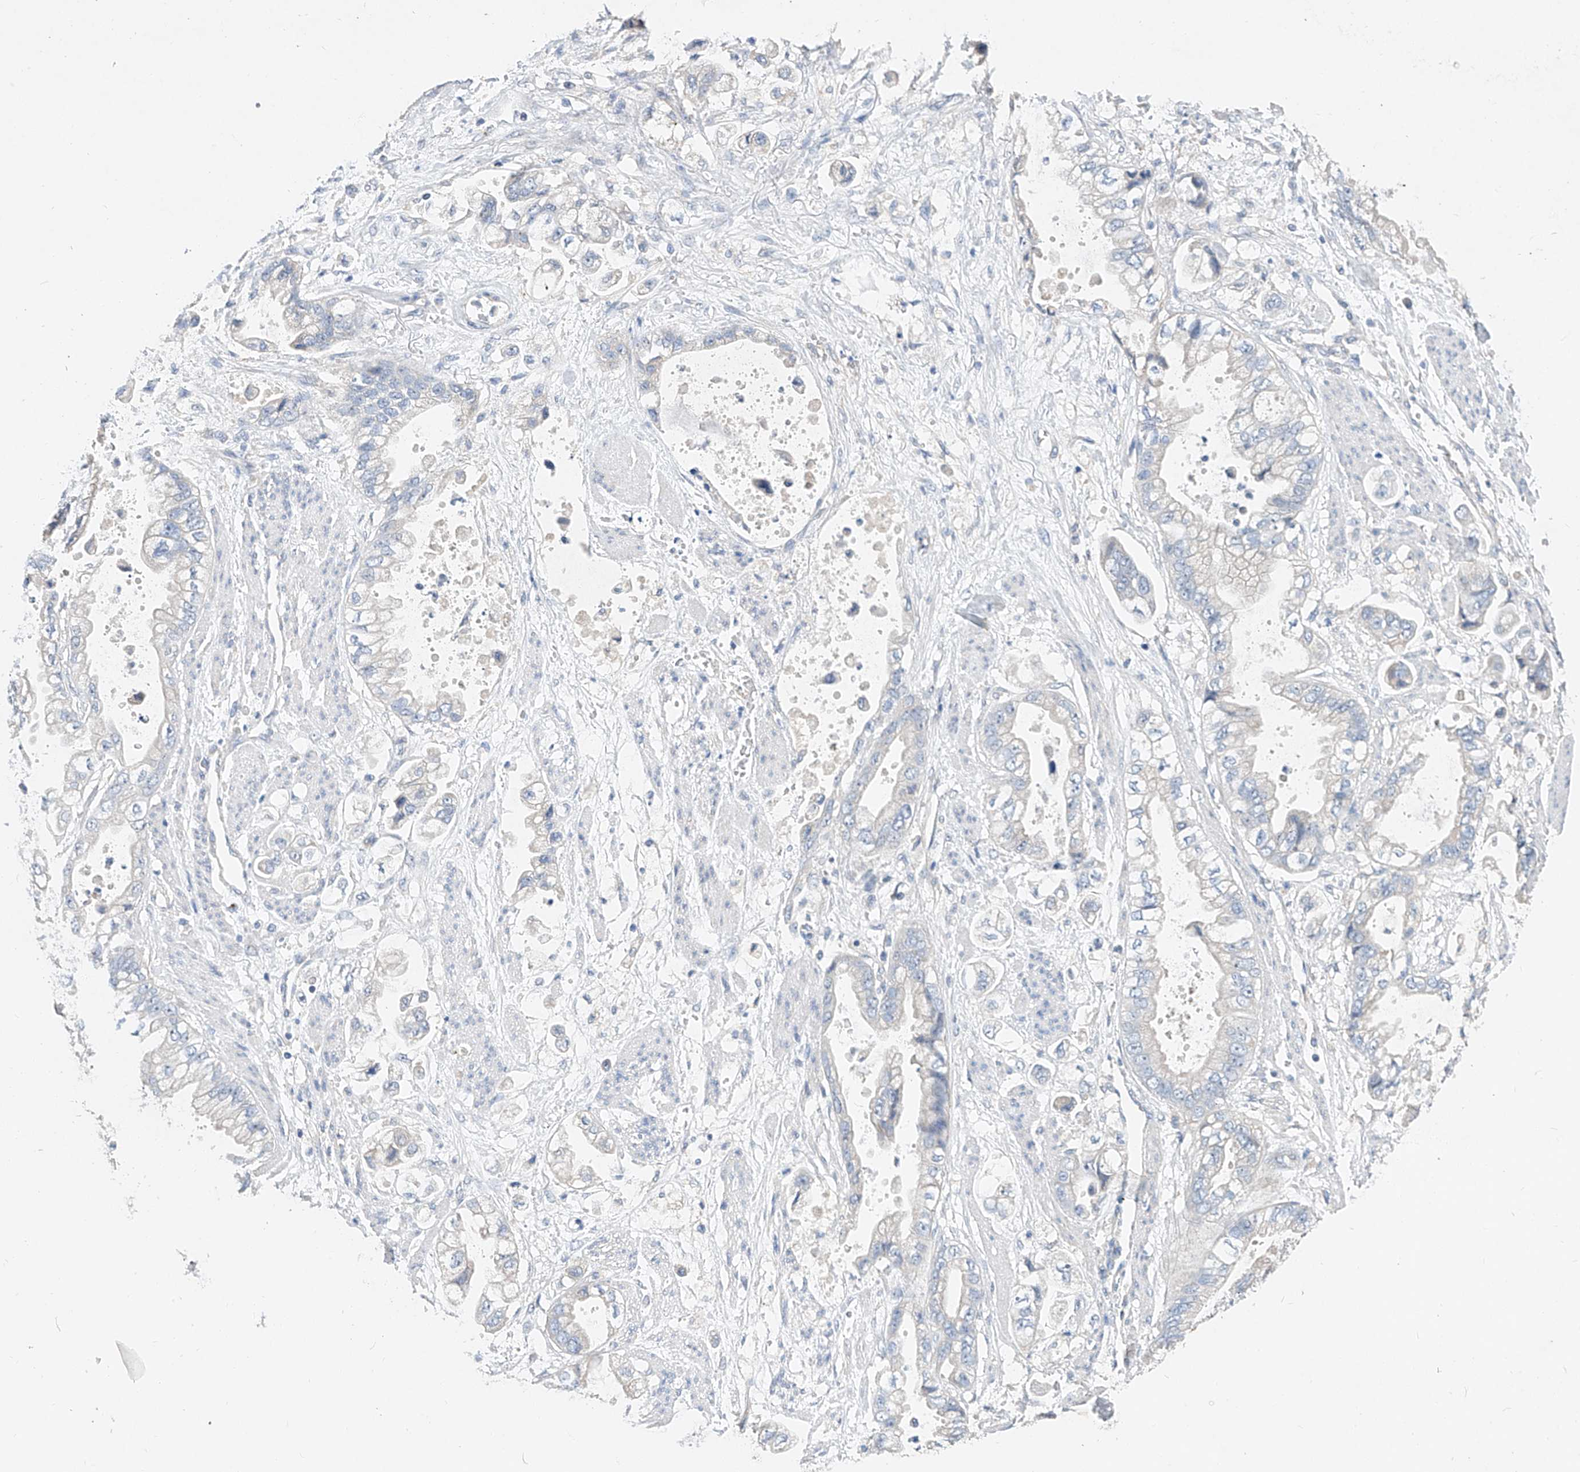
{"staining": {"intensity": "negative", "quantity": "none", "location": "none"}, "tissue": "stomach cancer", "cell_type": "Tumor cells", "image_type": "cancer", "snomed": [{"axis": "morphology", "description": "Adenocarcinoma, NOS"}, {"axis": "topography", "description": "Stomach"}], "caption": "A photomicrograph of human adenocarcinoma (stomach) is negative for staining in tumor cells. (DAB (3,3'-diaminobenzidine) immunohistochemistry, high magnification).", "gene": "AMD1", "patient": {"sex": "male", "age": 62}}